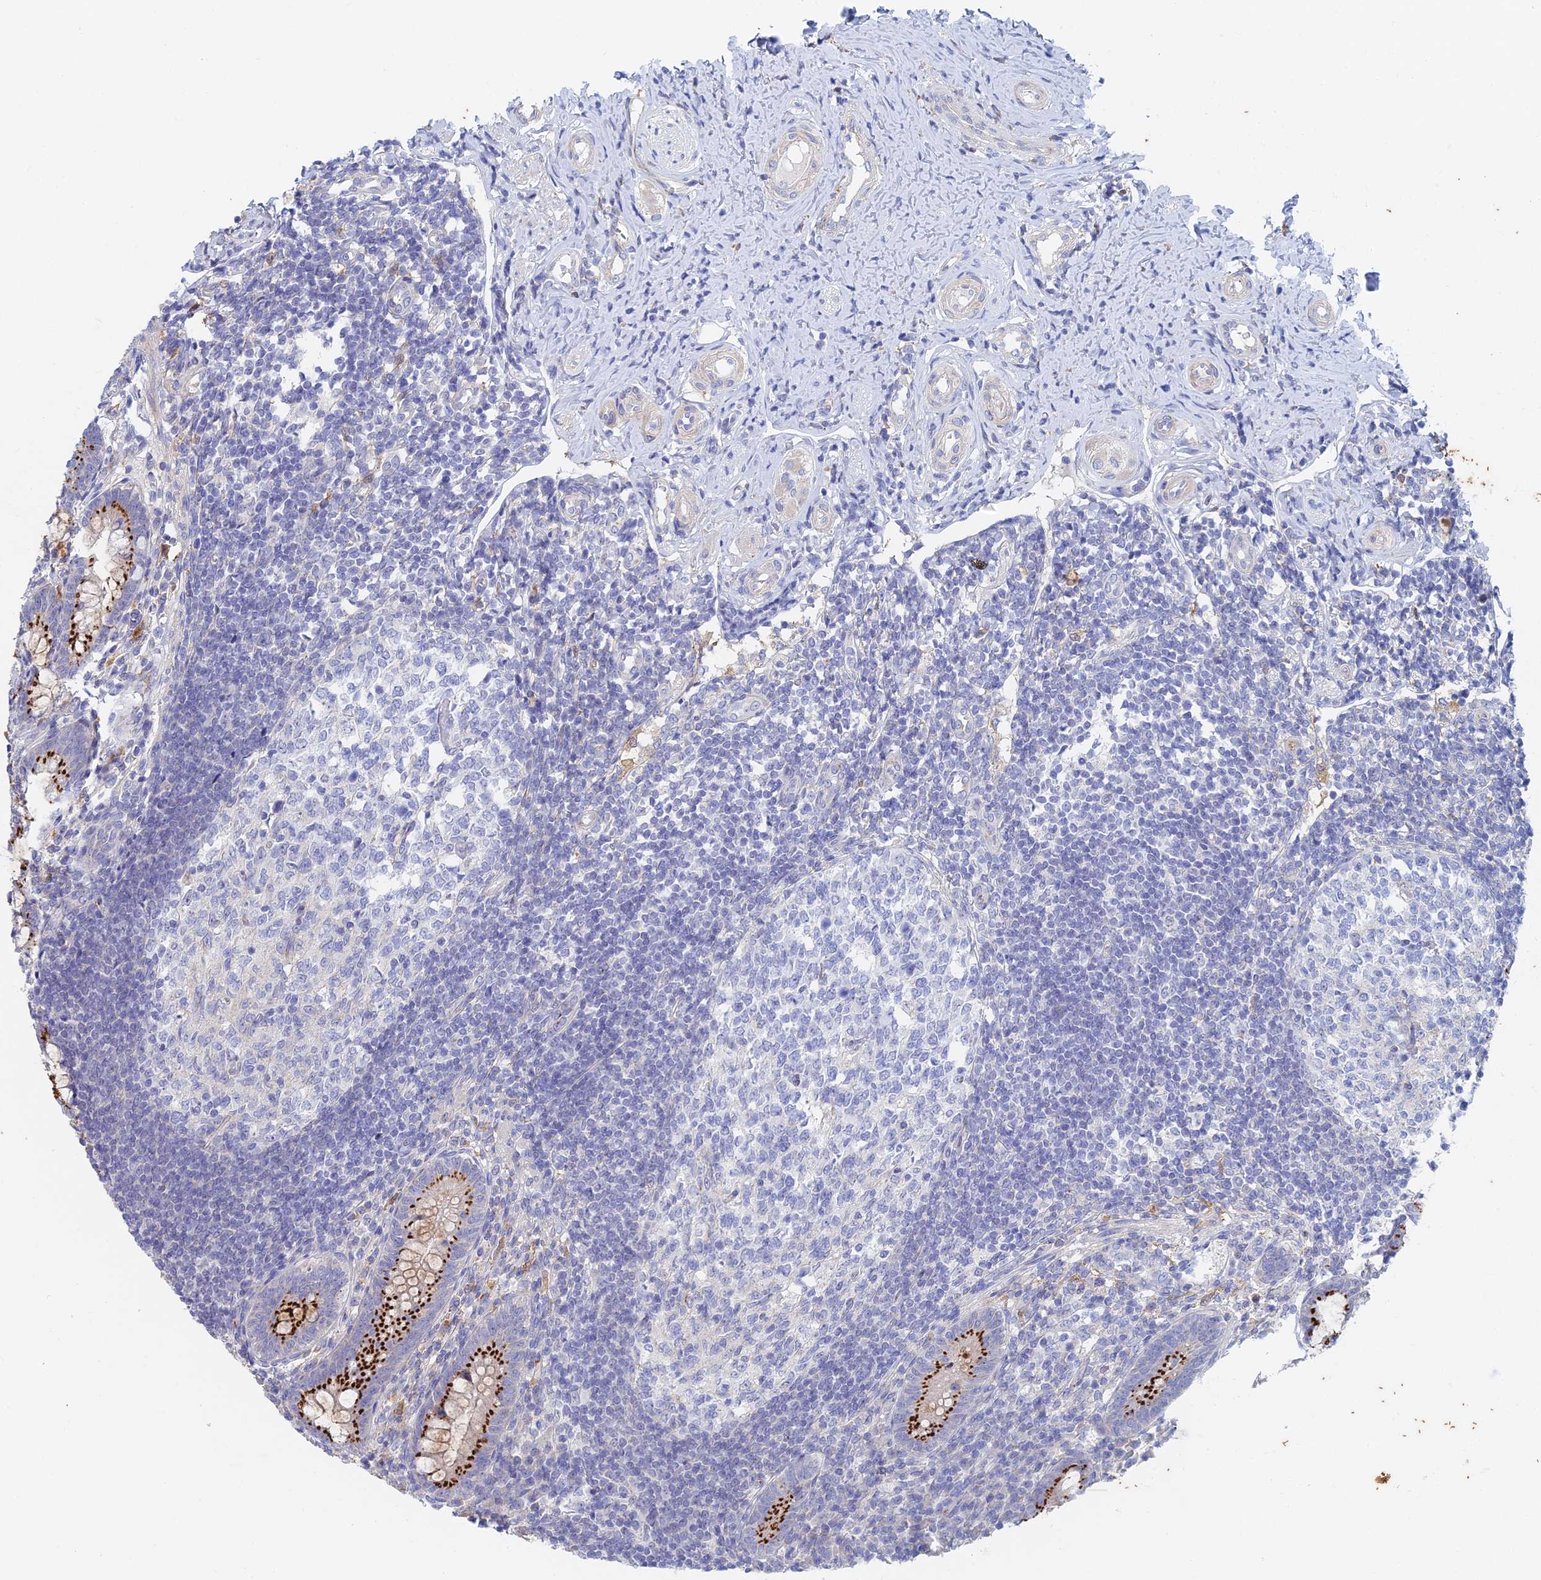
{"staining": {"intensity": "strong", "quantity": "25%-75%", "location": "cytoplasmic/membranous"}, "tissue": "appendix", "cell_type": "Glandular cells", "image_type": "normal", "snomed": [{"axis": "morphology", "description": "Normal tissue, NOS"}, {"axis": "topography", "description": "Appendix"}], "caption": "Protein positivity by immunohistochemistry (IHC) exhibits strong cytoplasmic/membranous expression in approximately 25%-75% of glandular cells in normal appendix.", "gene": "SLC24A3", "patient": {"sex": "female", "age": 33}}